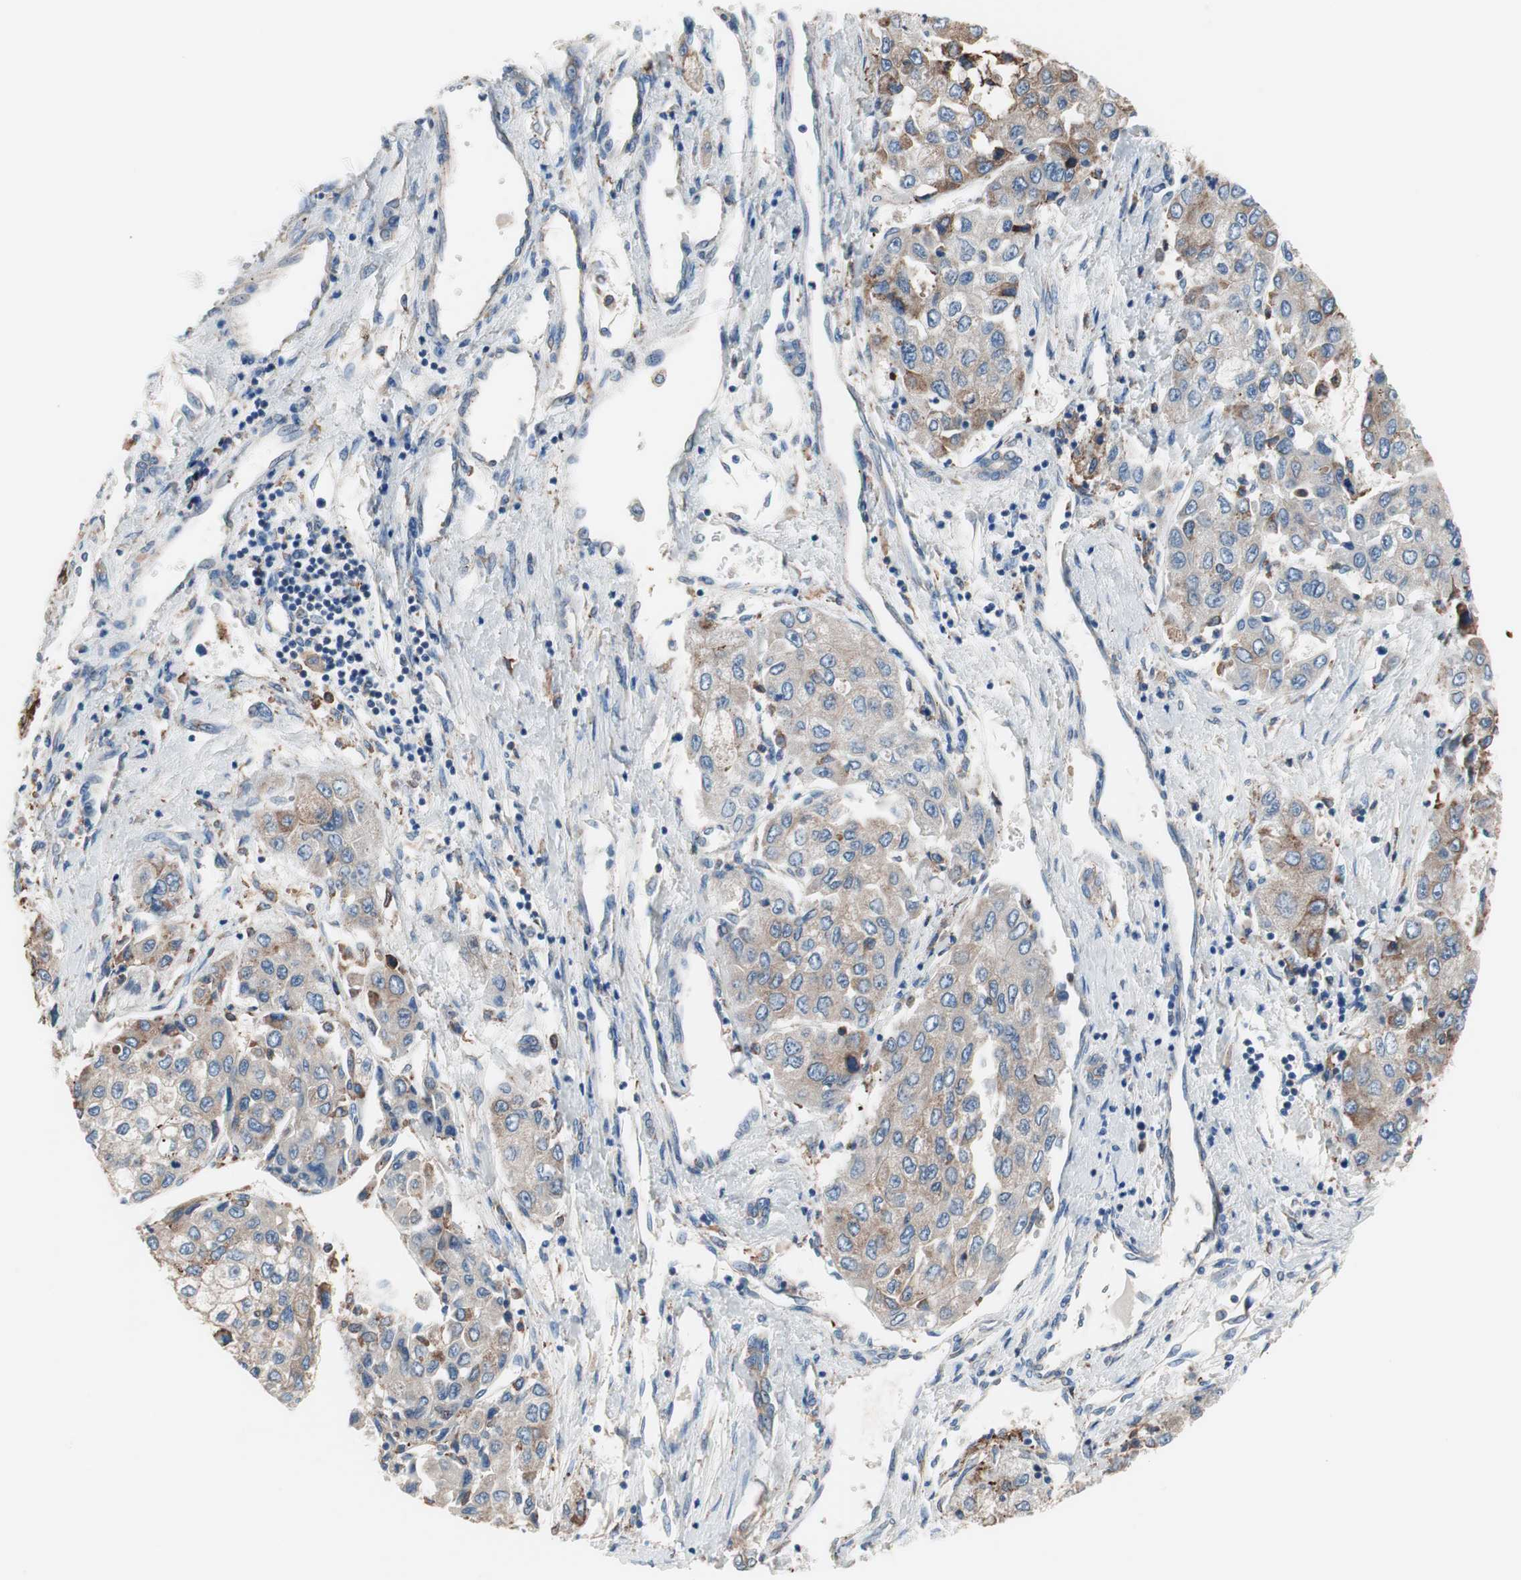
{"staining": {"intensity": "weak", "quantity": "25%-75%", "location": "cytoplasmic/membranous"}, "tissue": "liver cancer", "cell_type": "Tumor cells", "image_type": "cancer", "snomed": [{"axis": "morphology", "description": "Carcinoma, Hepatocellular, NOS"}, {"axis": "topography", "description": "Liver"}], "caption": "Approximately 25%-75% of tumor cells in human liver cancer show weak cytoplasmic/membranous protein staining as visualized by brown immunohistochemical staining.", "gene": "SLC27A4", "patient": {"sex": "female", "age": 66}}